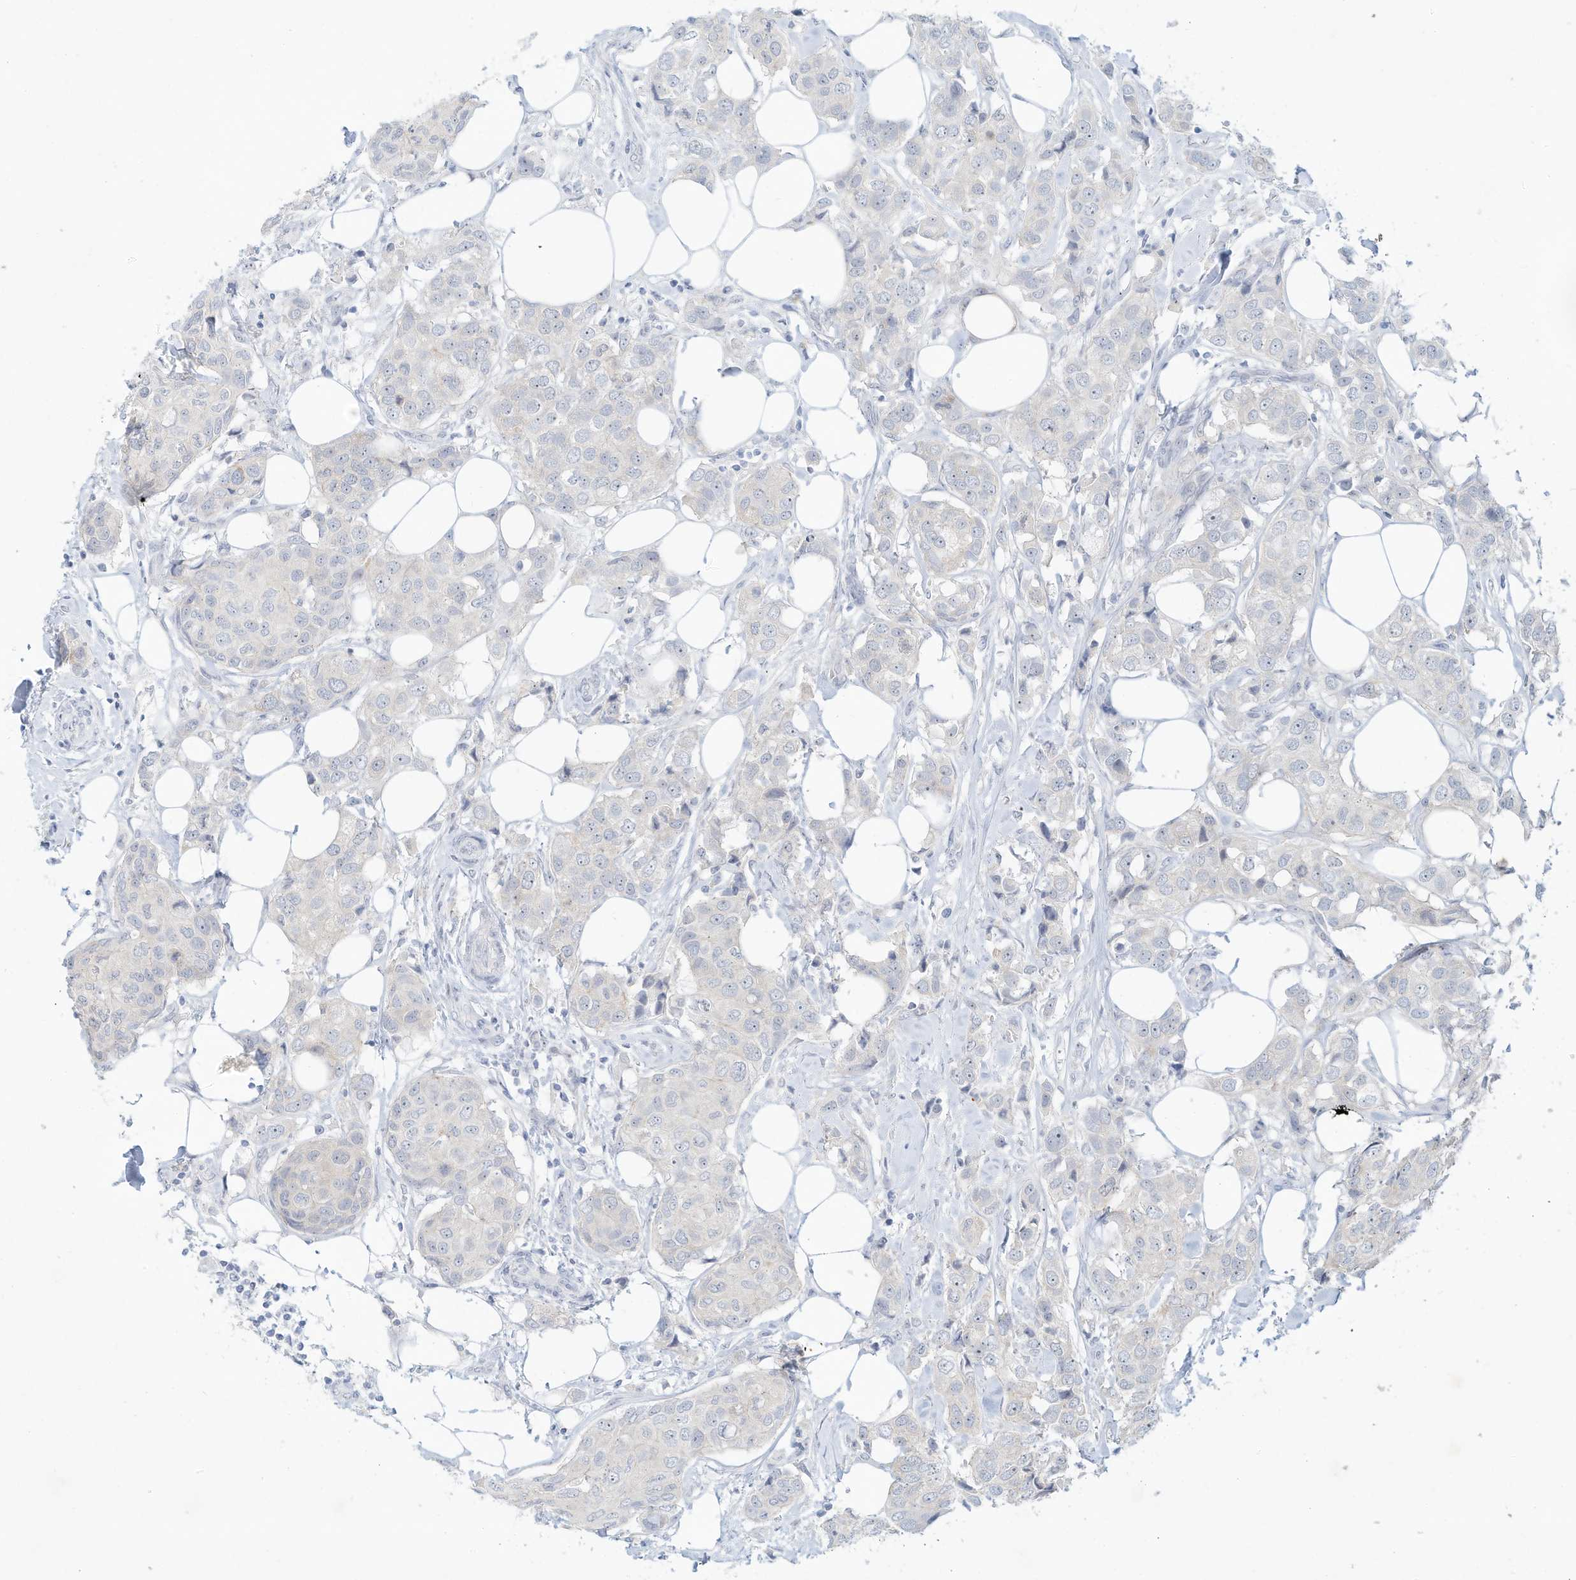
{"staining": {"intensity": "negative", "quantity": "none", "location": "none"}, "tissue": "breast cancer", "cell_type": "Tumor cells", "image_type": "cancer", "snomed": [{"axis": "morphology", "description": "Duct carcinoma"}, {"axis": "topography", "description": "Breast"}], "caption": "High power microscopy micrograph of an IHC micrograph of breast cancer (invasive ductal carcinoma), revealing no significant expression in tumor cells.", "gene": "PAK6", "patient": {"sex": "female", "age": 80}}